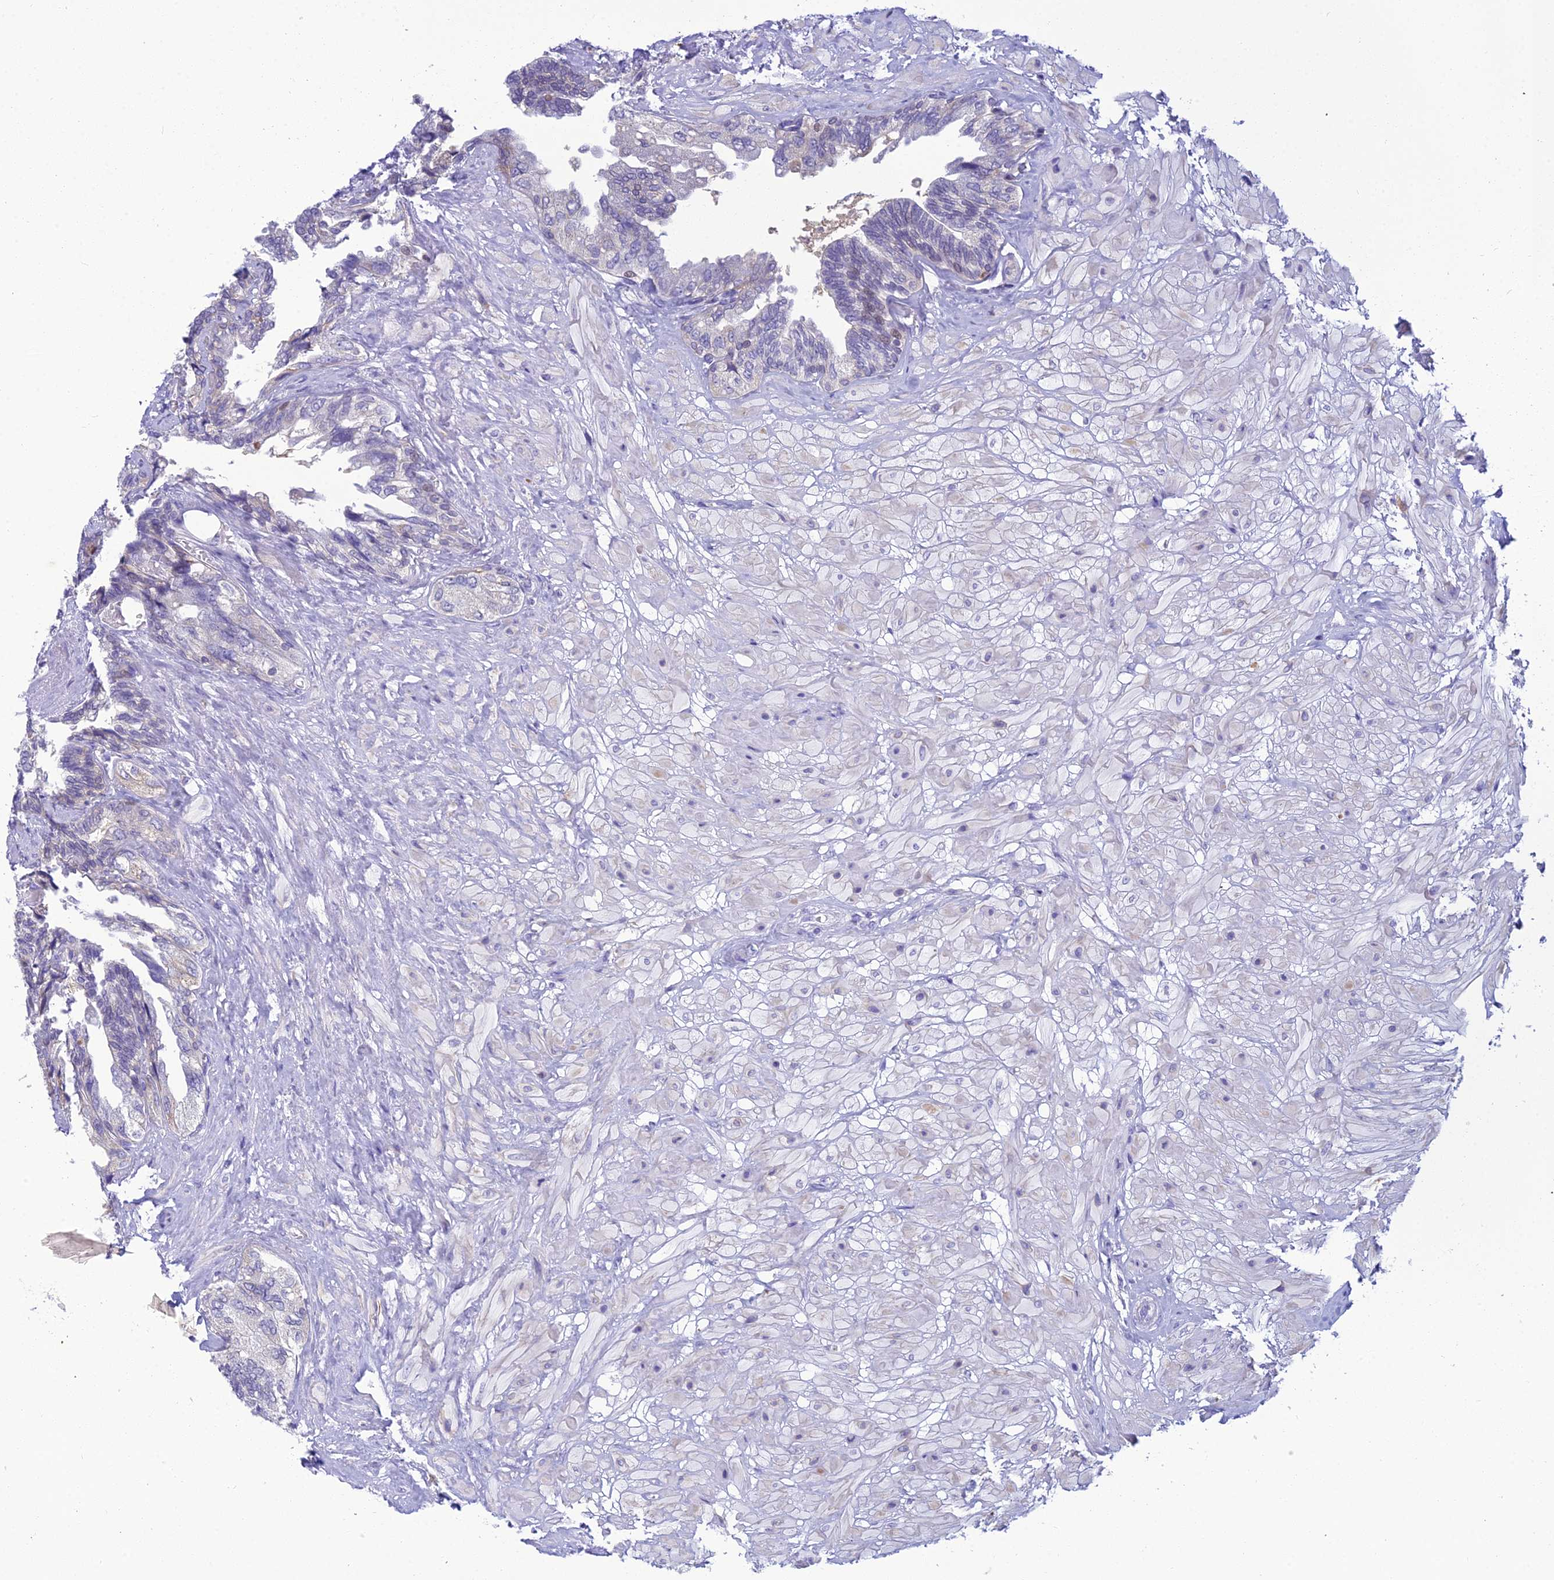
{"staining": {"intensity": "weak", "quantity": "<25%", "location": "cytoplasmic/membranous"}, "tissue": "seminal vesicle", "cell_type": "Glandular cells", "image_type": "normal", "snomed": [{"axis": "morphology", "description": "Normal tissue, NOS"}, {"axis": "topography", "description": "Seminal veicle"}, {"axis": "topography", "description": "Peripheral nerve tissue"}], "caption": "Image shows no significant protein positivity in glandular cells of unremarkable seminal vesicle.", "gene": "ZMIZ1", "patient": {"sex": "male", "age": 60}}